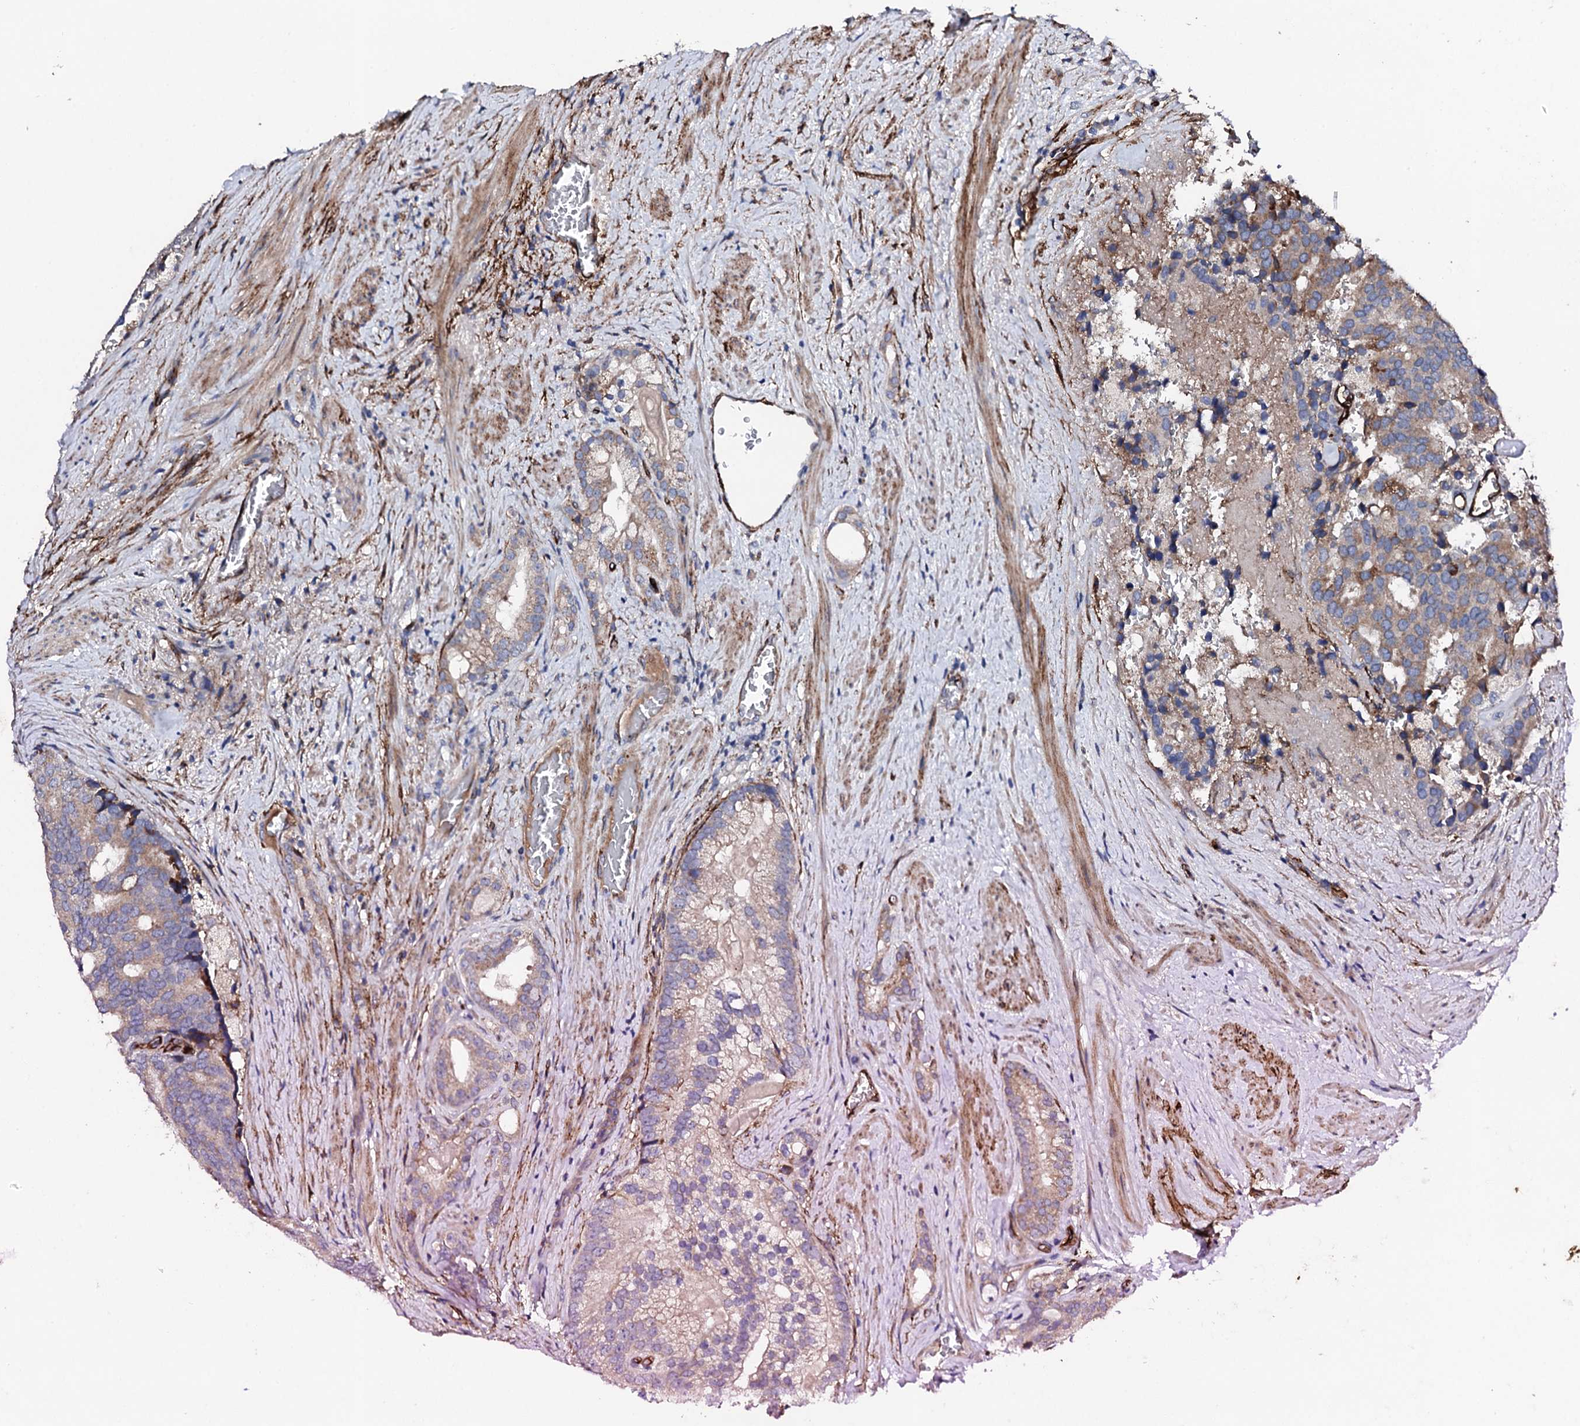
{"staining": {"intensity": "moderate", "quantity": ">75%", "location": "cytoplasmic/membranous"}, "tissue": "prostate cancer", "cell_type": "Tumor cells", "image_type": "cancer", "snomed": [{"axis": "morphology", "description": "Adenocarcinoma, Low grade"}, {"axis": "topography", "description": "Prostate"}], "caption": "Prostate adenocarcinoma (low-grade) was stained to show a protein in brown. There is medium levels of moderate cytoplasmic/membranous staining in about >75% of tumor cells.", "gene": "DBX1", "patient": {"sex": "male", "age": 71}}